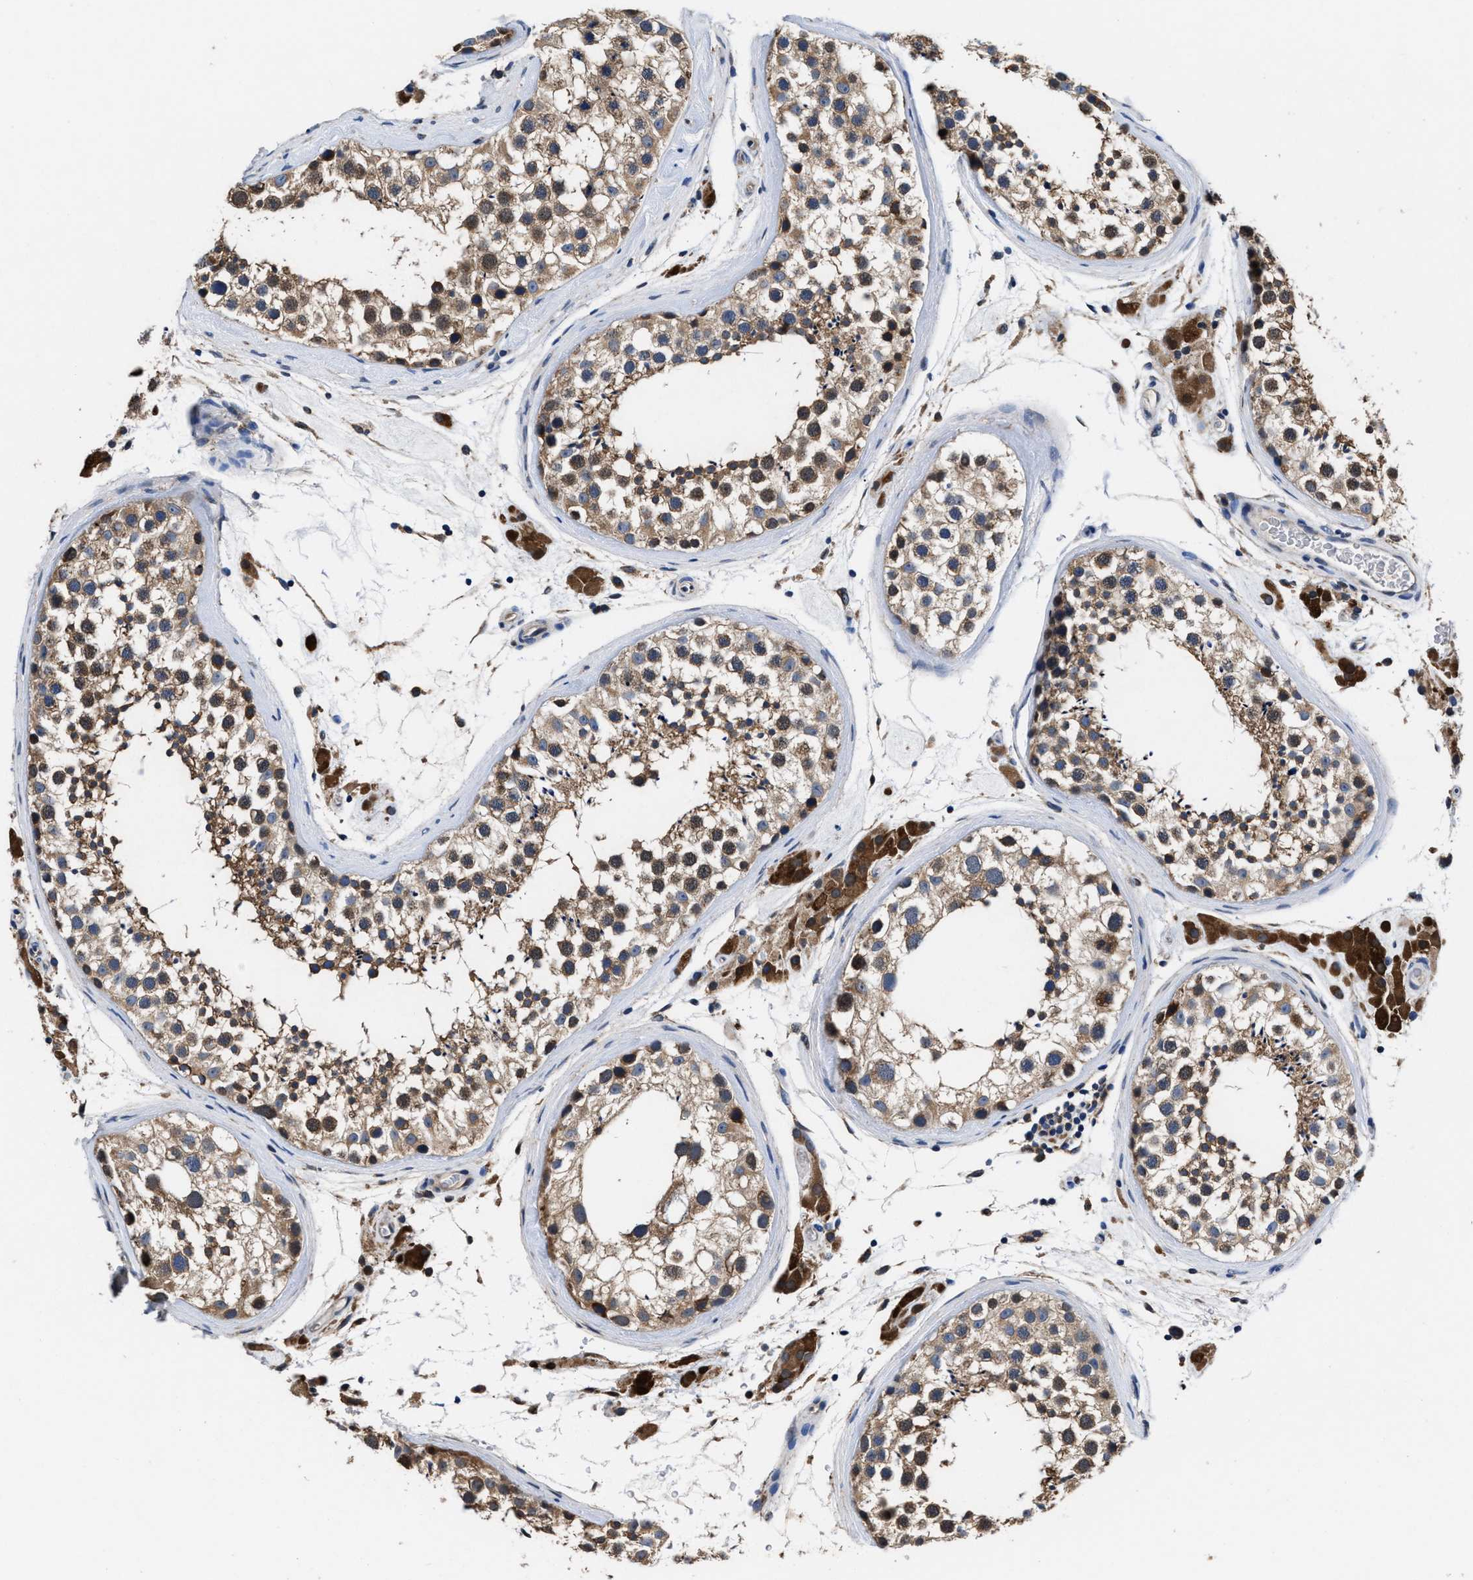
{"staining": {"intensity": "moderate", "quantity": ">75%", "location": "cytoplasmic/membranous"}, "tissue": "testis", "cell_type": "Cells in seminiferous ducts", "image_type": "normal", "snomed": [{"axis": "morphology", "description": "Normal tissue, NOS"}, {"axis": "topography", "description": "Testis"}], "caption": "Benign testis exhibits moderate cytoplasmic/membranous positivity in approximately >75% of cells in seminiferous ducts, visualized by immunohistochemistry.", "gene": "ACLY", "patient": {"sex": "male", "age": 46}}